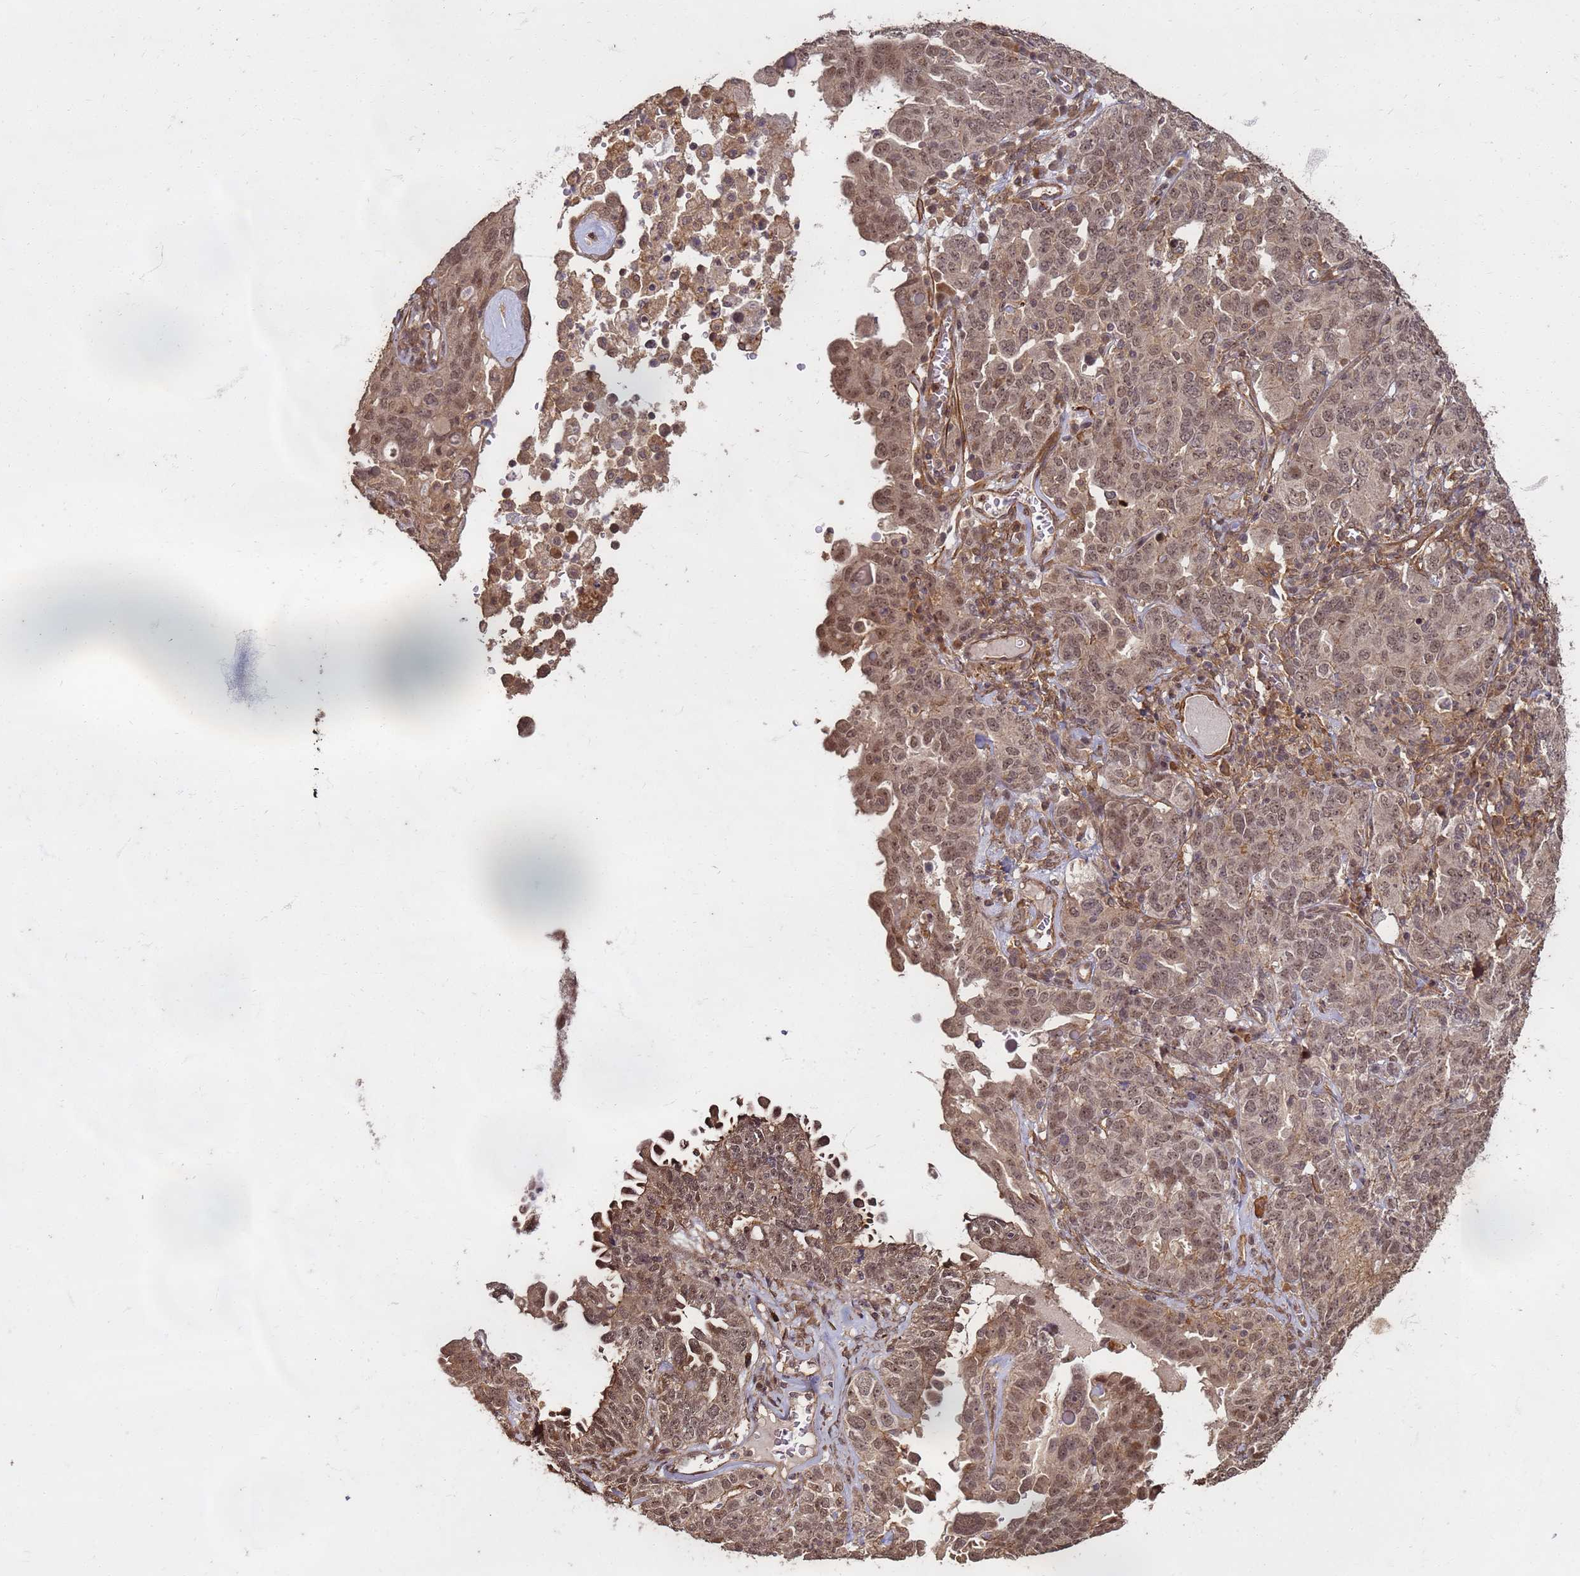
{"staining": {"intensity": "moderate", "quantity": ">75%", "location": "nuclear"}, "tissue": "ovarian cancer", "cell_type": "Tumor cells", "image_type": "cancer", "snomed": [{"axis": "morphology", "description": "Carcinoma, endometroid"}, {"axis": "topography", "description": "Ovary"}], "caption": "A medium amount of moderate nuclear expression is present in about >75% of tumor cells in ovarian cancer tissue.", "gene": "KIF26A", "patient": {"sex": "female", "age": 62}}